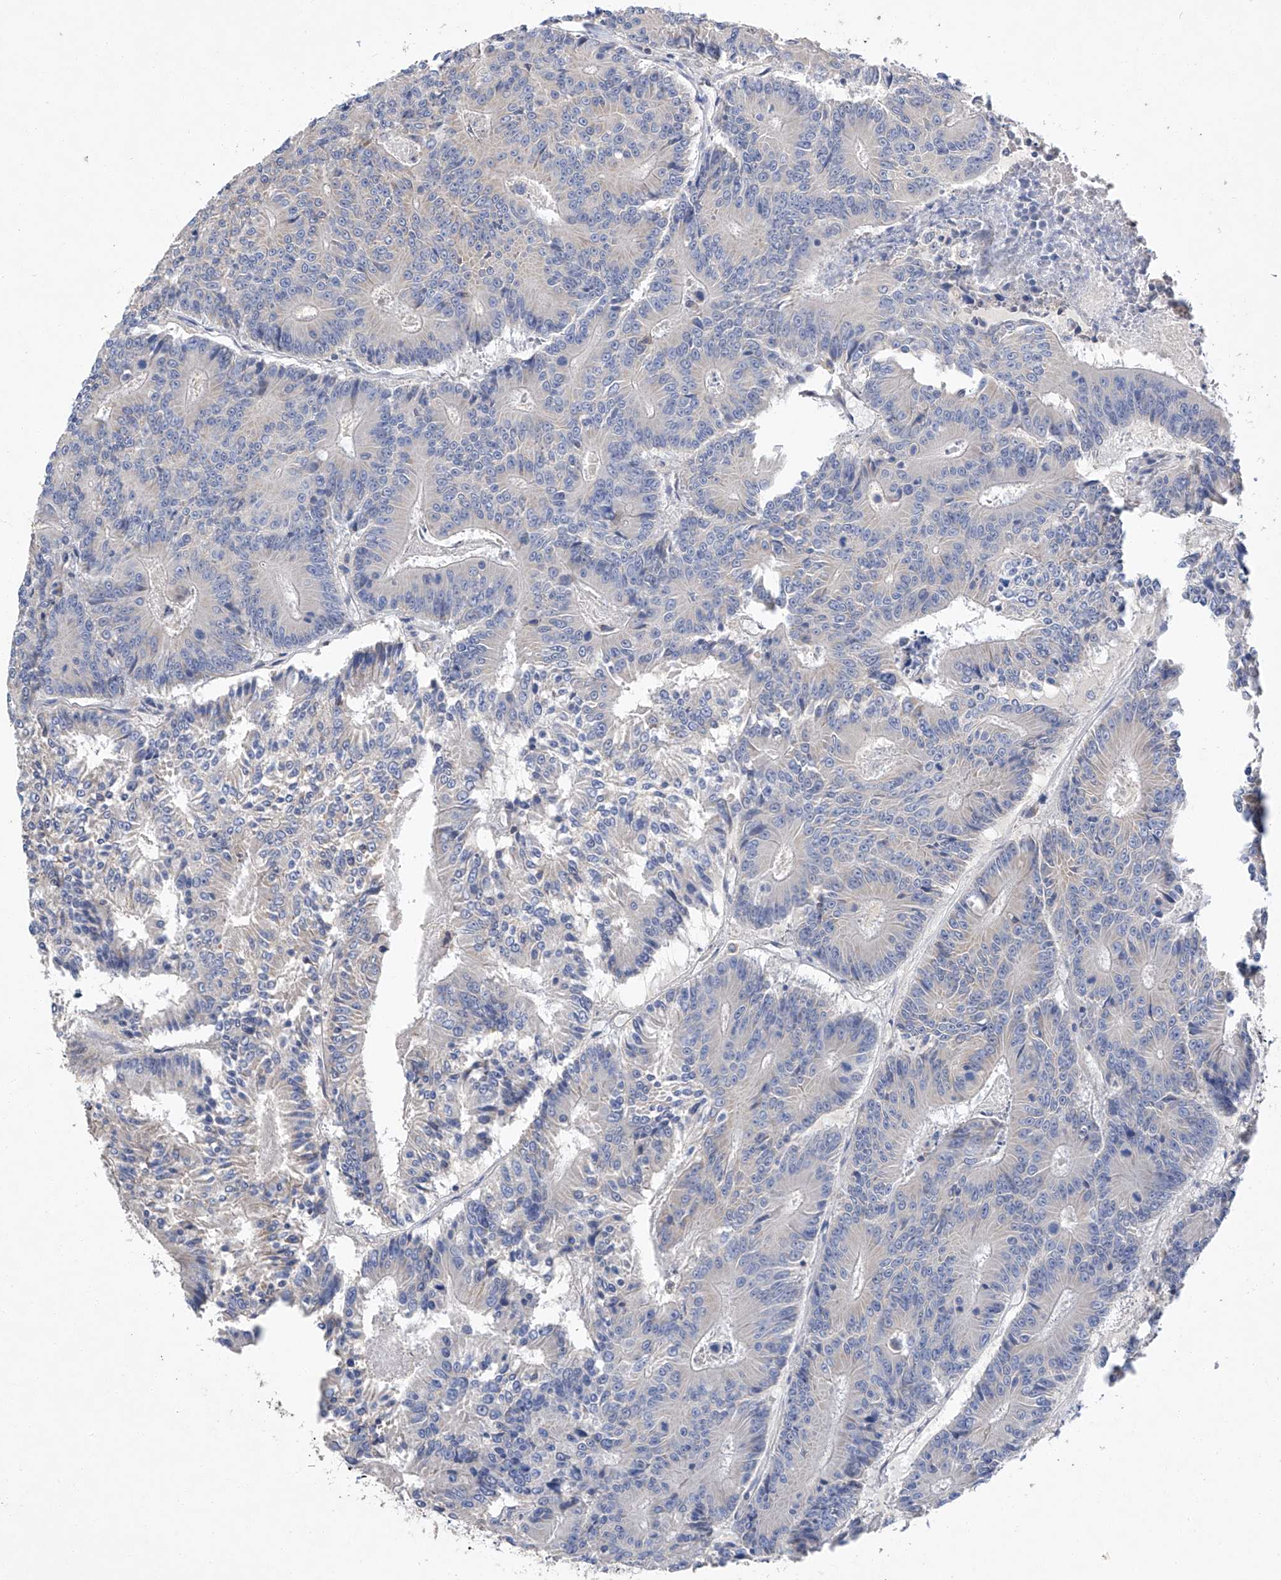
{"staining": {"intensity": "negative", "quantity": "none", "location": "none"}, "tissue": "colorectal cancer", "cell_type": "Tumor cells", "image_type": "cancer", "snomed": [{"axis": "morphology", "description": "Adenocarcinoma, NOS"}, {"axis": "topography", "description": "Colon"}], "caption": "Tumor cells show no significant protein positivity in adenocarcinoma (colorectal).", "gene": "AMD1", "patient": {"sex": "male", "age": 83}}